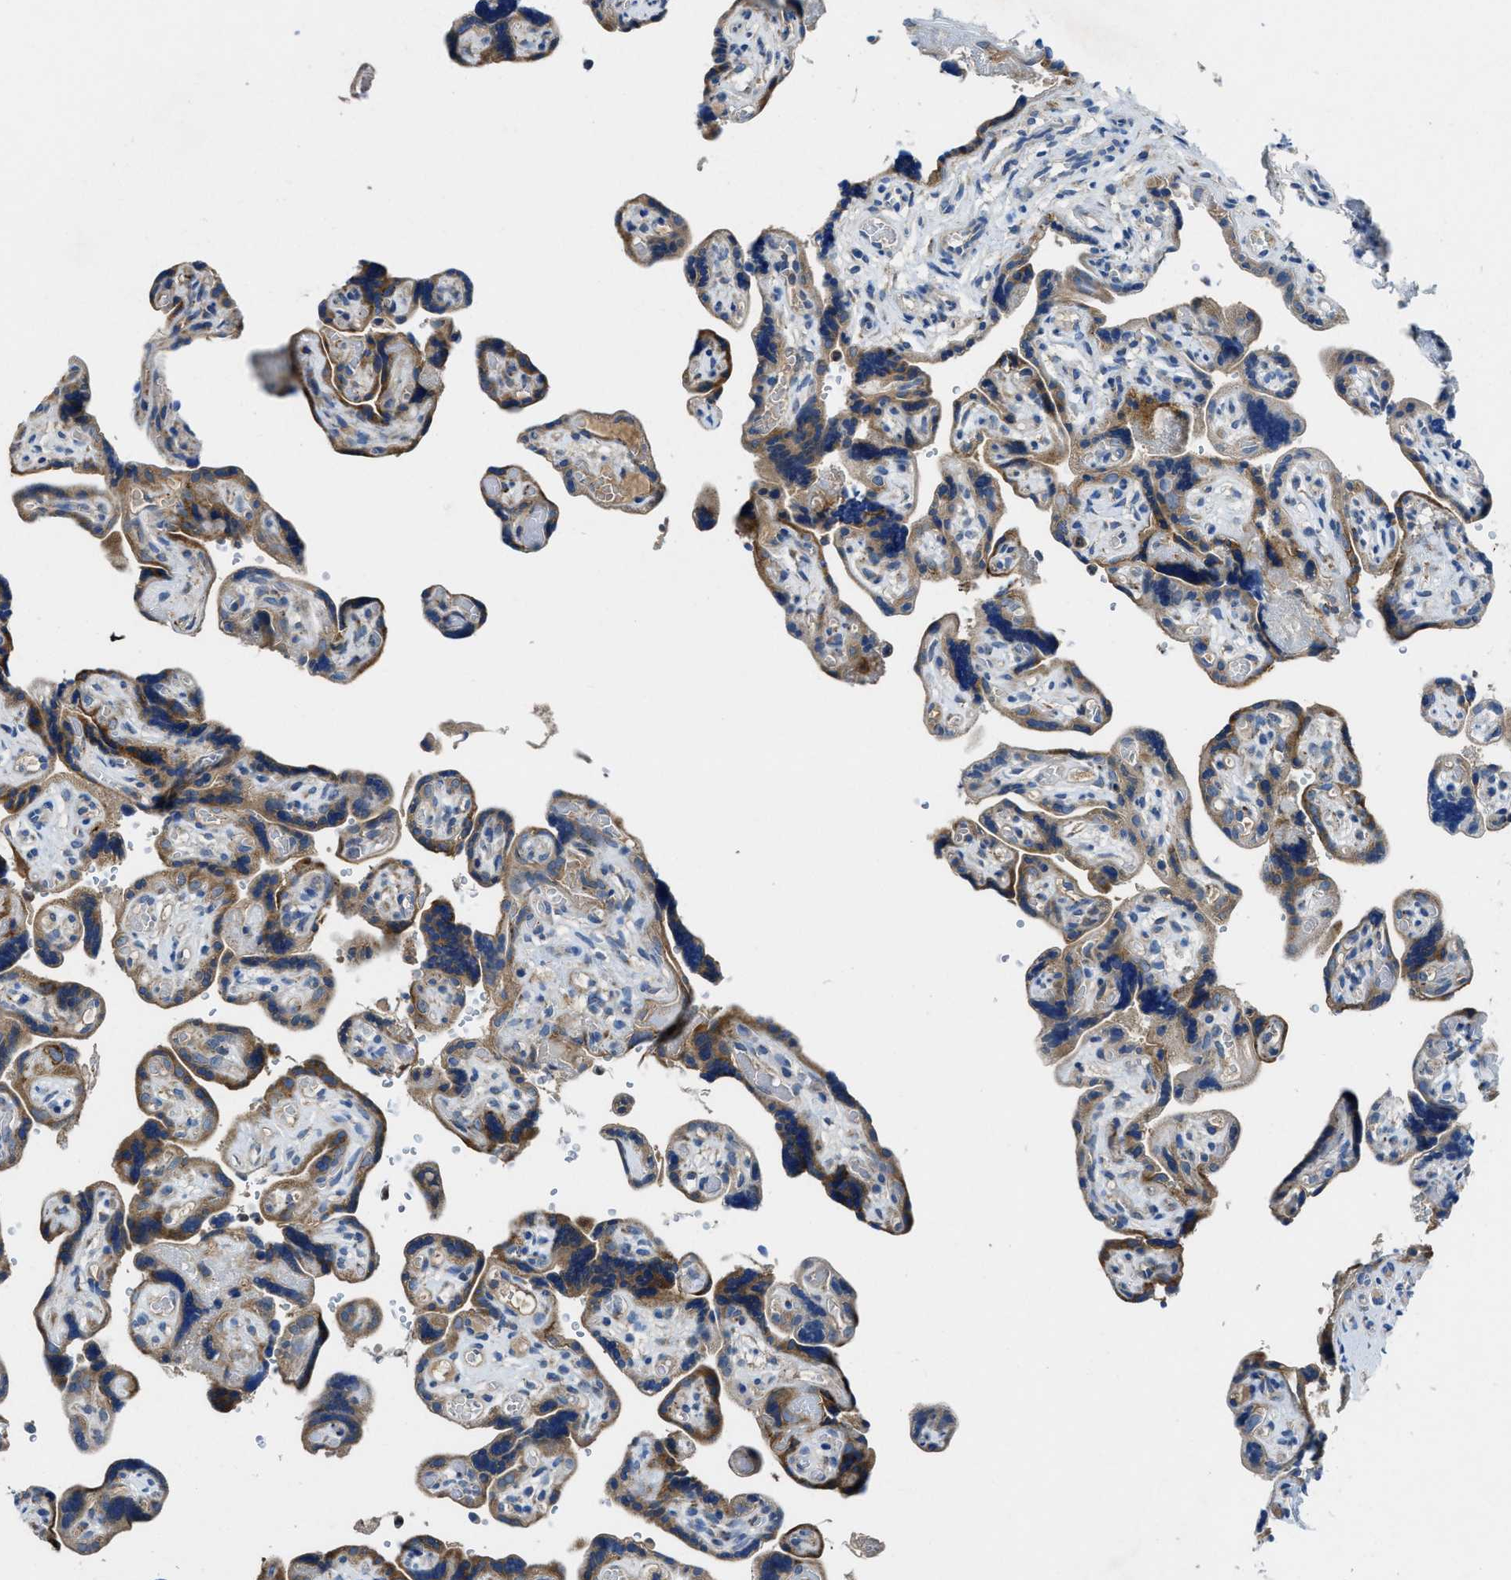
{"staining": {"intensity": "moderate", "quantity": ">75%", "location": "cytoplasmic/membranous"}, "tissue": "placenta", "cell_type": "Decidual cells", "image_type": "normal", "snomed": [{"axis": "morphology", "description": "Normal tissue, NOS"}, {"axis": "topography", "description": "Placenta"}], "caption": "Immunohistochemistry photomicrograph of normal human placenta stained for a protein (brown), which reveals medium levels of moderate cytoplasmic/membranous positivity in about >75% of decidual cells.", "gene": "MAP3K20", "patient": {"sex": "female", "age": 30}}